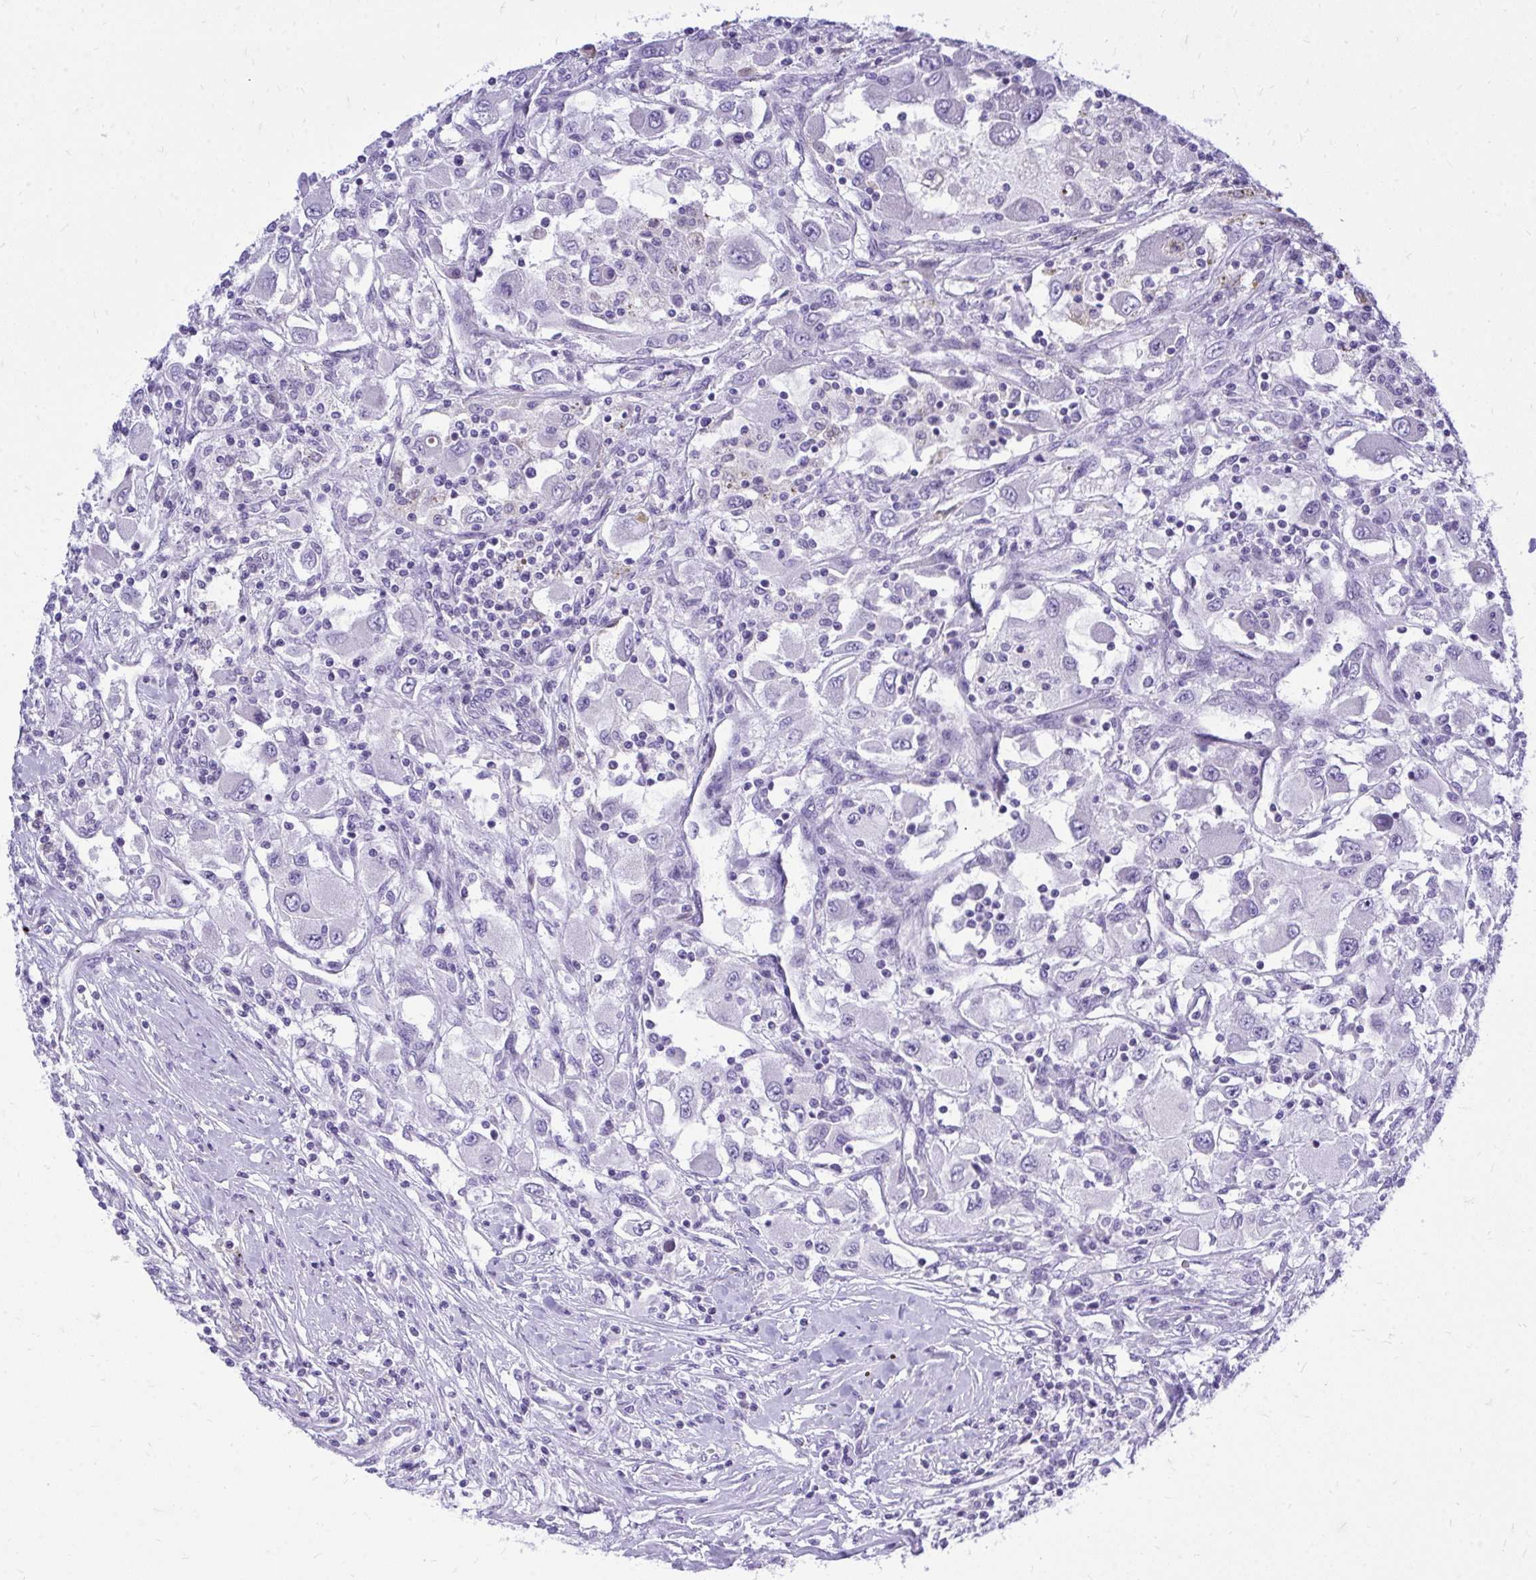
{"staining": {"intensity": "negative", "quantity": "none", "location": "none"}, "tissue": "renal cancer", "cell_type": "Tumor cells", "image_type": "cancer", "snomed": [{"axis": "morphology", "description": "Adenocarcinoma, NOS"}, {"axis": "topography", "description": "Kidney"}], "caption": "Immunohistochemistry image of neoplastic tissue: renal cancer (adenocarcinoma) stained with DAB displays no significant protein expression in tumor cells.", "gene": "GABRA1", "patient": {"sex": "female", "age": 67}}